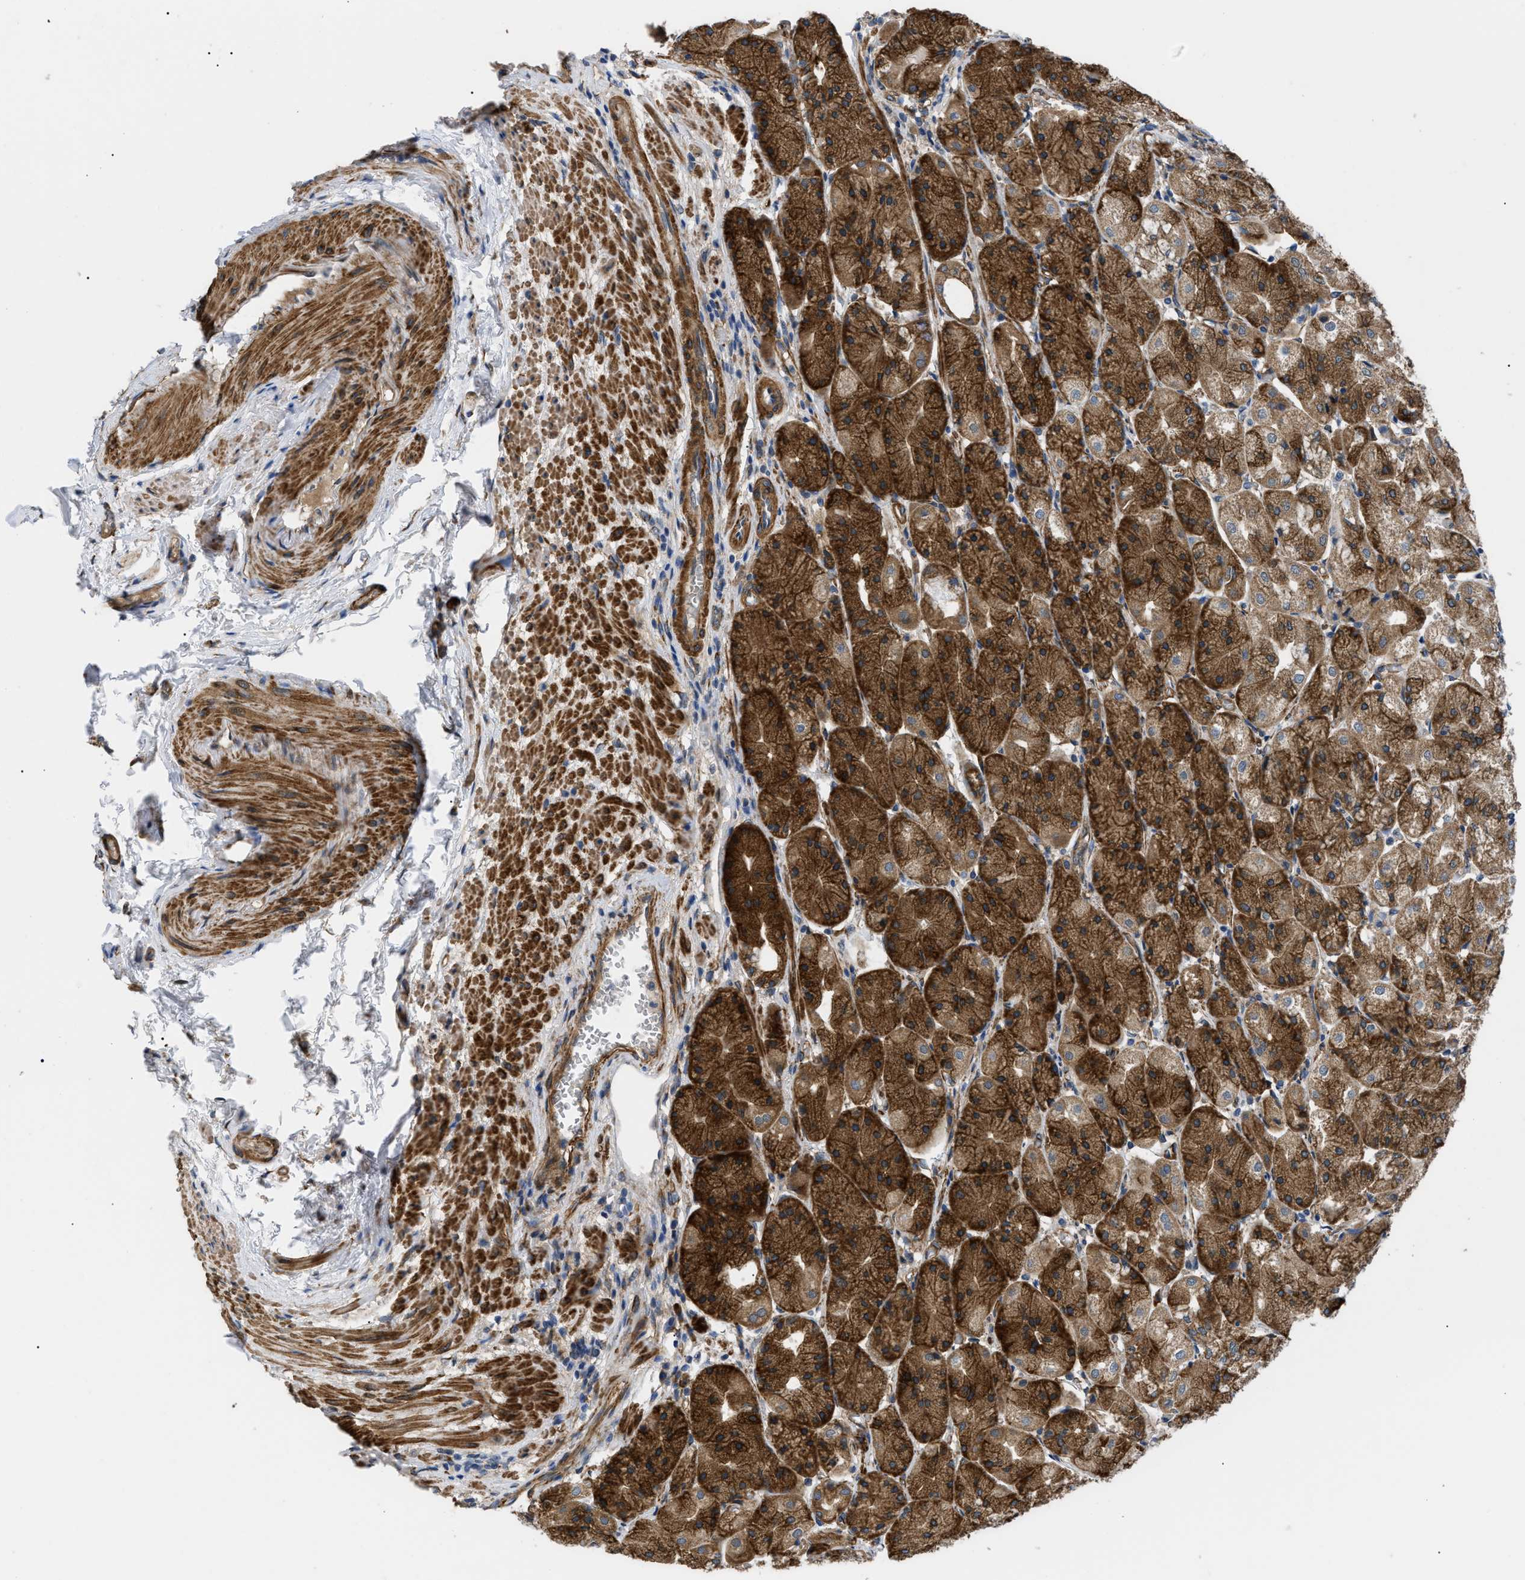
{"staining": {"intensity": "strong", "quantity": ">75%", "location": "cytoplasmic/membranous"}, "tissue": "stomach", "cell_type": "Glandular cells", "image_type": "normal", "snomed": [{"axis": "morphology", "description": "Normal tissue, NOS"}, {"axis": "topography", "description": "Stomach, upper"}], "caption": "Immunohistochemical staining of benign human stomach reveals >75% levels of strong cytoplasmic/membranous protein staining in about >75% of glandular cells.", "gene": "MYO10", "patient": {"sex": "male", "age": 72}}